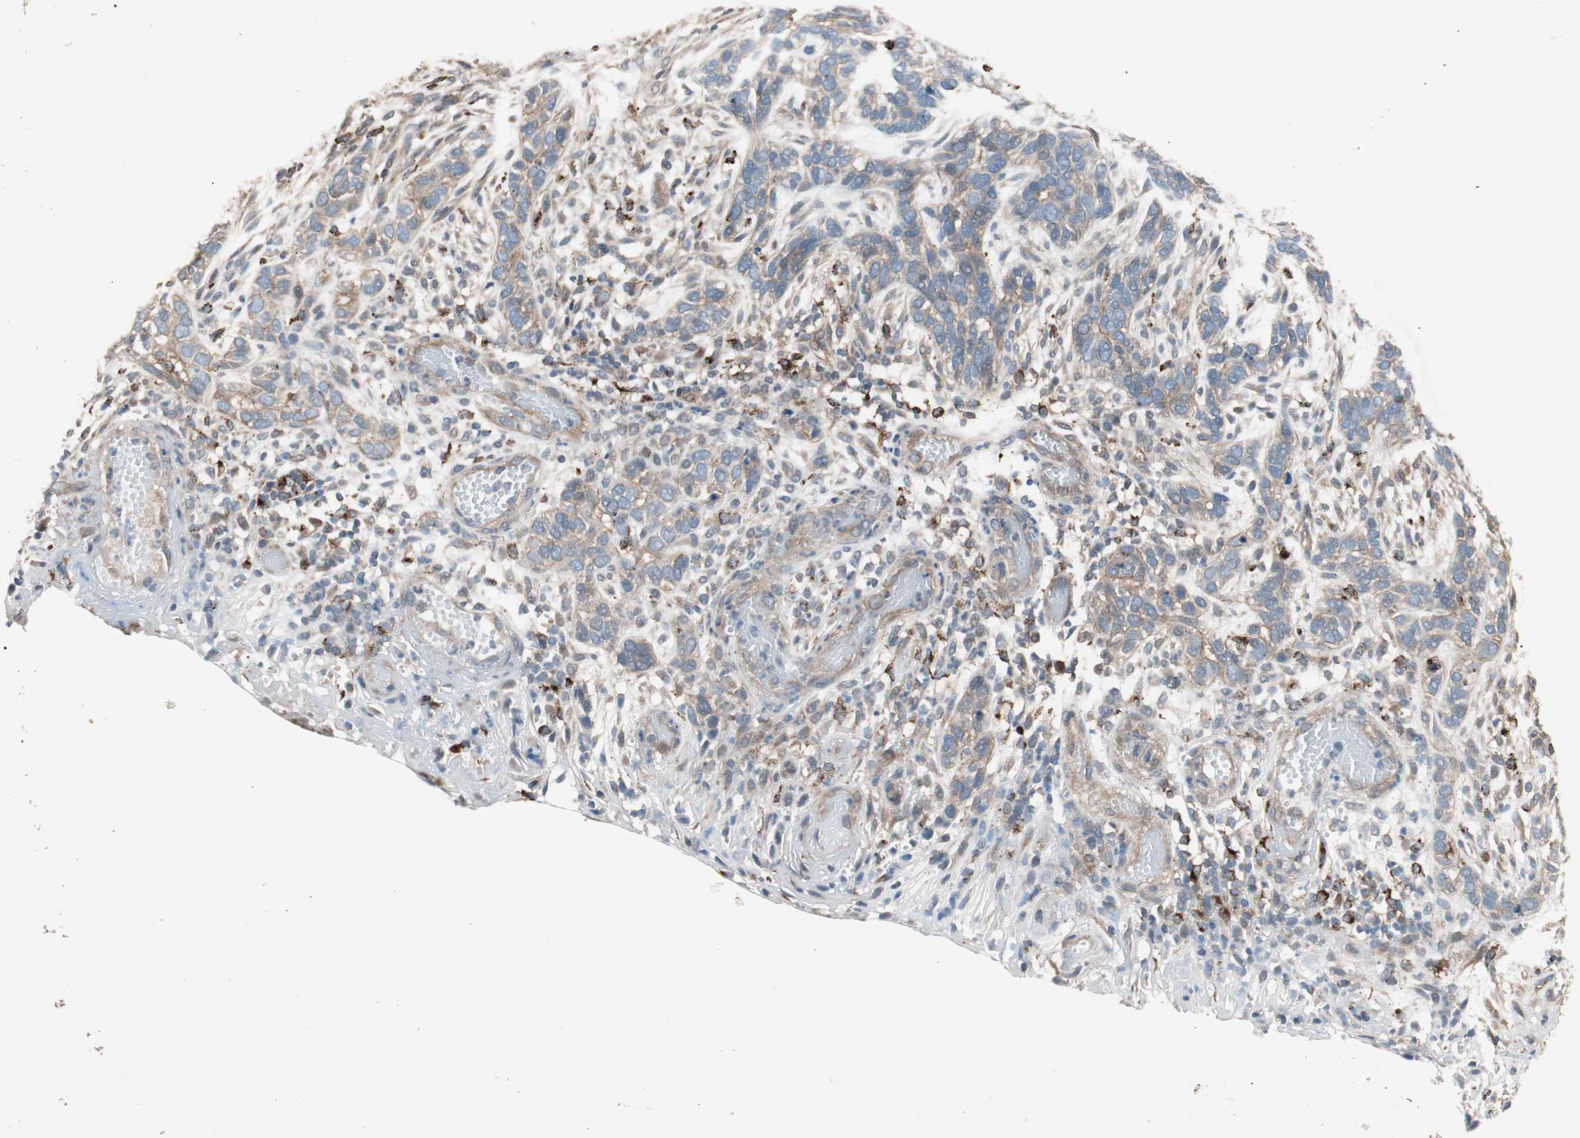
{"staining": {"intensity": "moderate", "quantity": ">75%", "location": "cytoplasmic/membranous"}, "tissue": "skin cancer", "cell_type": "Tumor cells", "image_type": "cancer", "snomed": [{"axis": "morphology", "description": "Basal cell carcinoma"}, {"axis": "topography", "description": "Skin"}], "caption": "The immunohistochemical stain labels moderate cytoplasmic/membranous positivity in tumor cells of skin cancer (basal cell carcinoma) tissue.", "gene": "CCT3", "patient": {"sex": "male", "age": 87}}